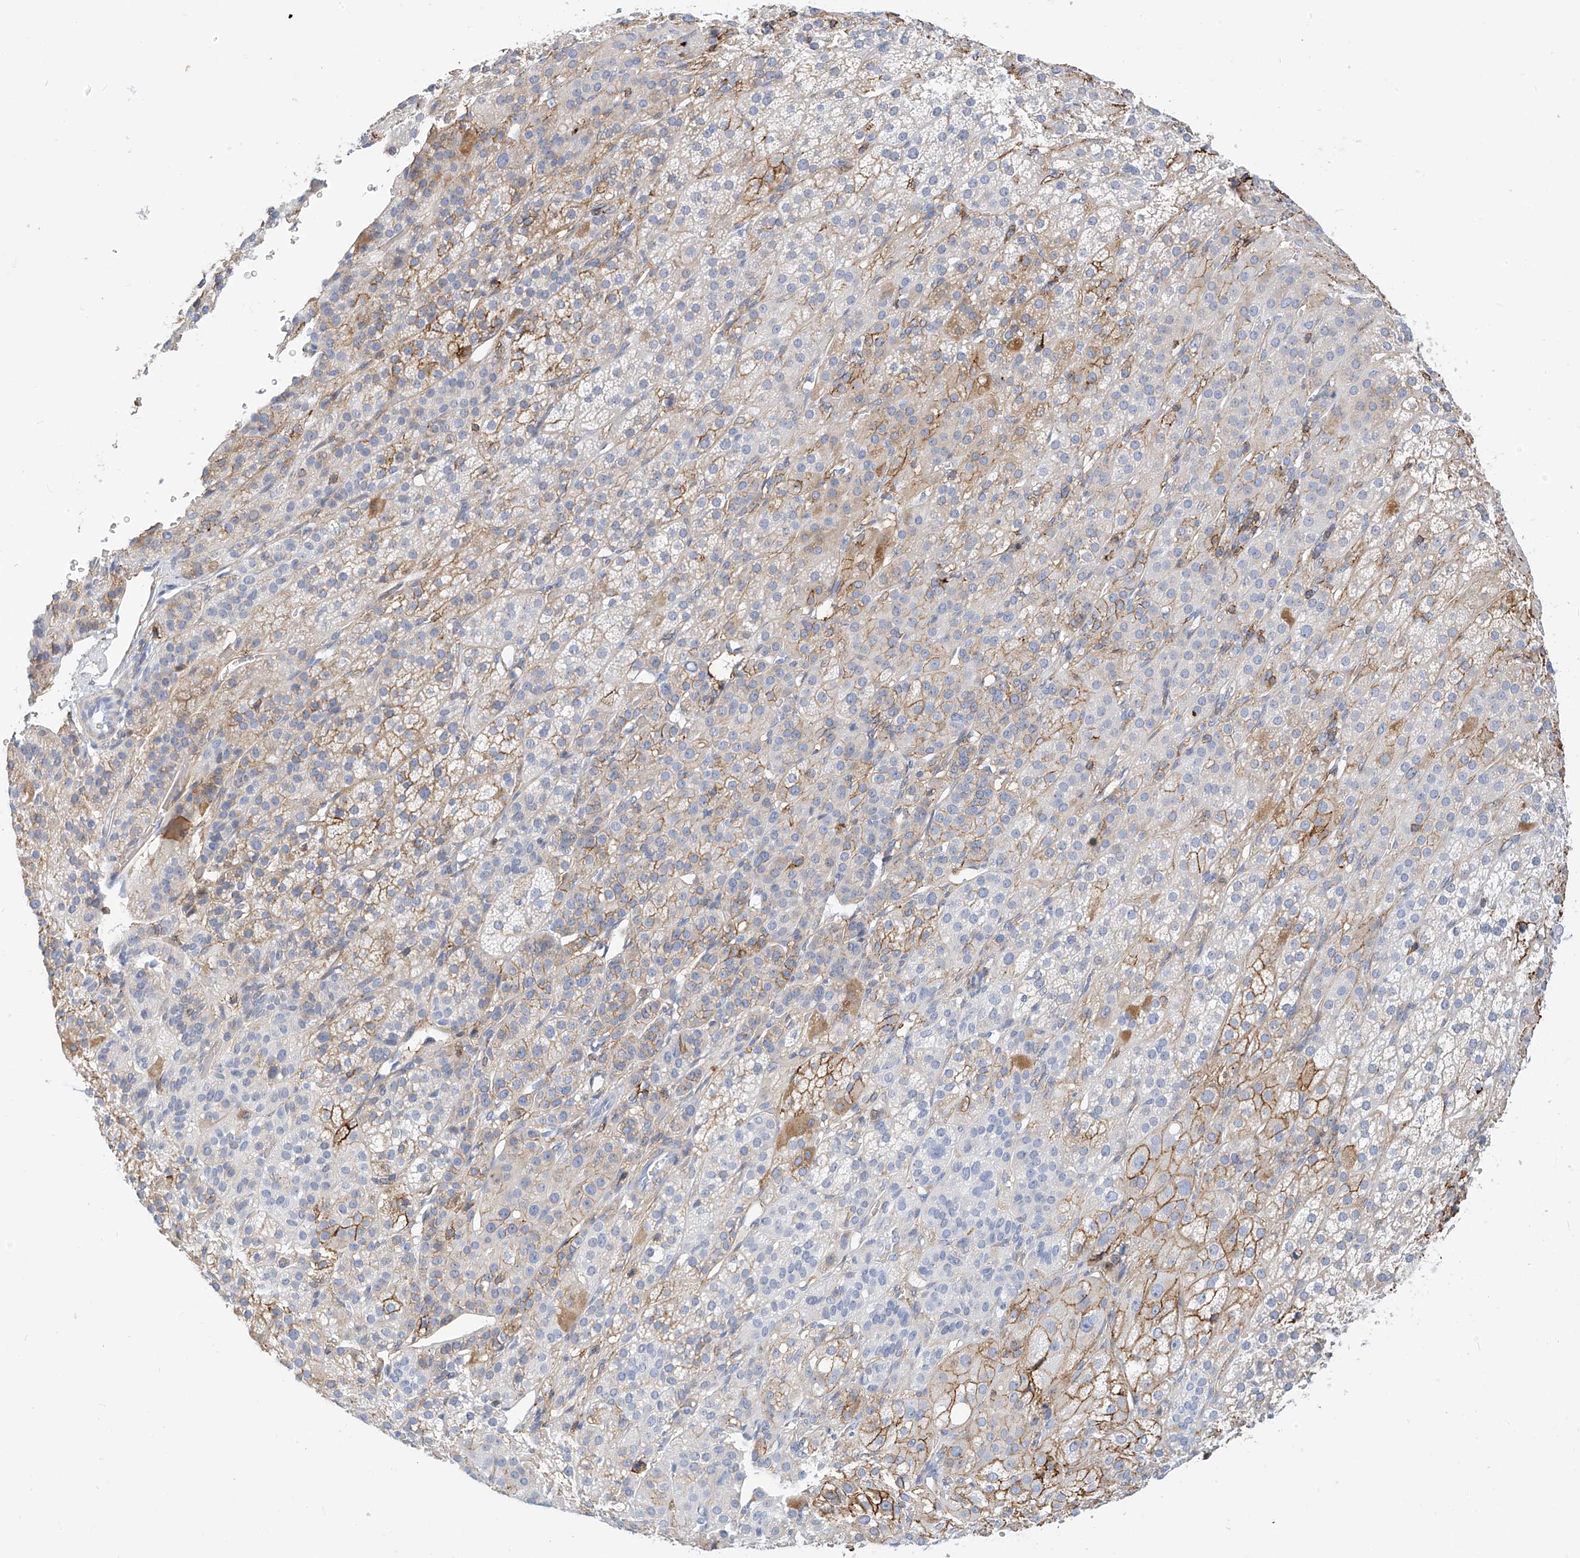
{"staining": {"intensity": "moderate", "quantity": "<25%", "location": "cytoplasmic/membranous"}, "tissue": "adrenal gland", "cell_type": "Glandular cells", "image_type": "normal", "snomed": [{"axis": "morphology", "description": "Normal tissue, NOS"}, {"axis": "topography", "description": "Adrenal gland"}], "caption": "Adrenal gland stained with a brown dye shows moderate cytoplasmic/membranous positive expression in approximately <25% of glandular cells.", "gene": "TXNDC9", "patient": {"sex": "female", "age": 57}}